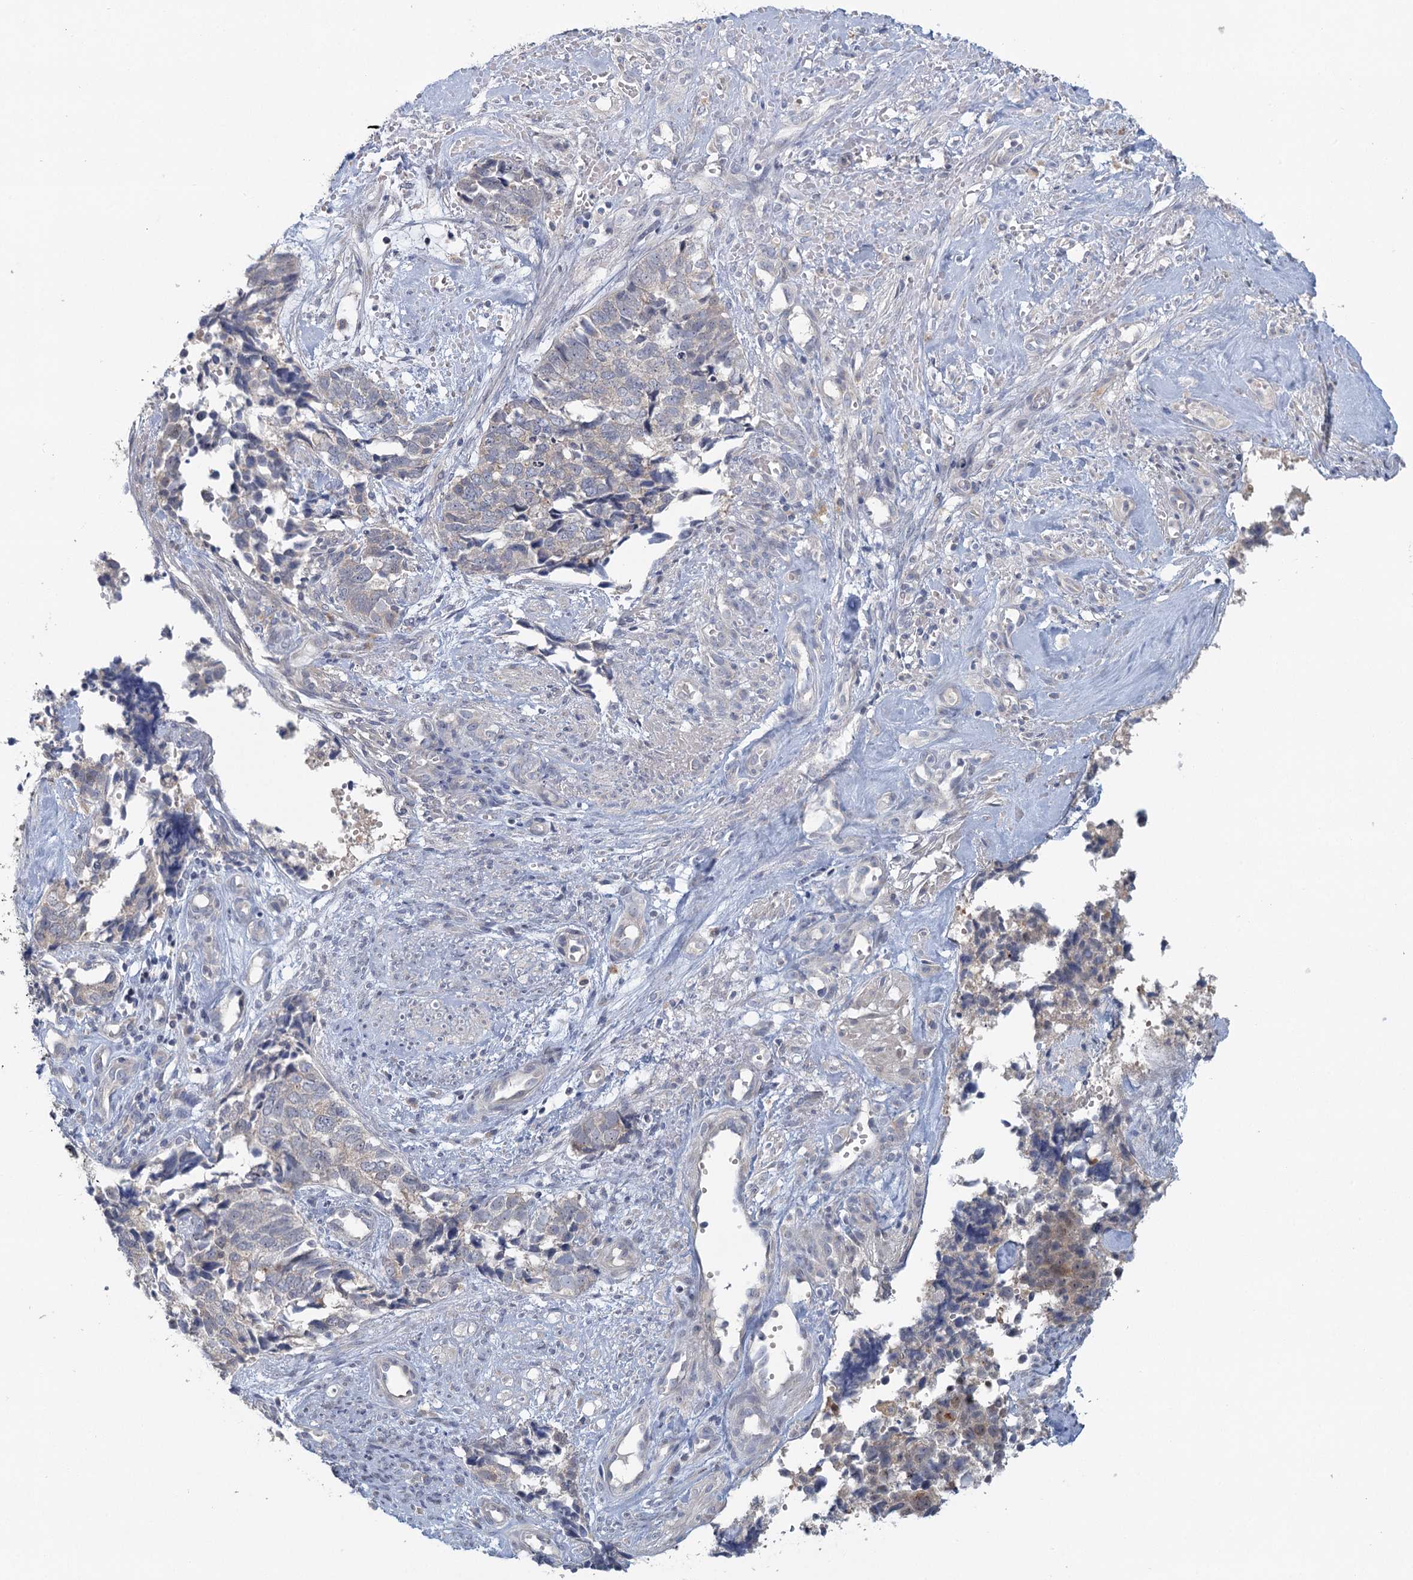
{"staining": {"intensity": "negative", "quantity": "none", "location": "none"}, "tissue": "cervical cancer", "cell_type": "Tumor cells", "image_type": "cancer", "snomed": [{"axis": "morphology", "description": "Squamous cell carcinoma, NOS"}, {"axis": "topography", "description": "Cervix"}], "caption": "Tumor cells show no significant staining in squamous cell carcinoma (cervical).", "gene": "MYO7B", "patient": {"sex": "female", "age": 63}}